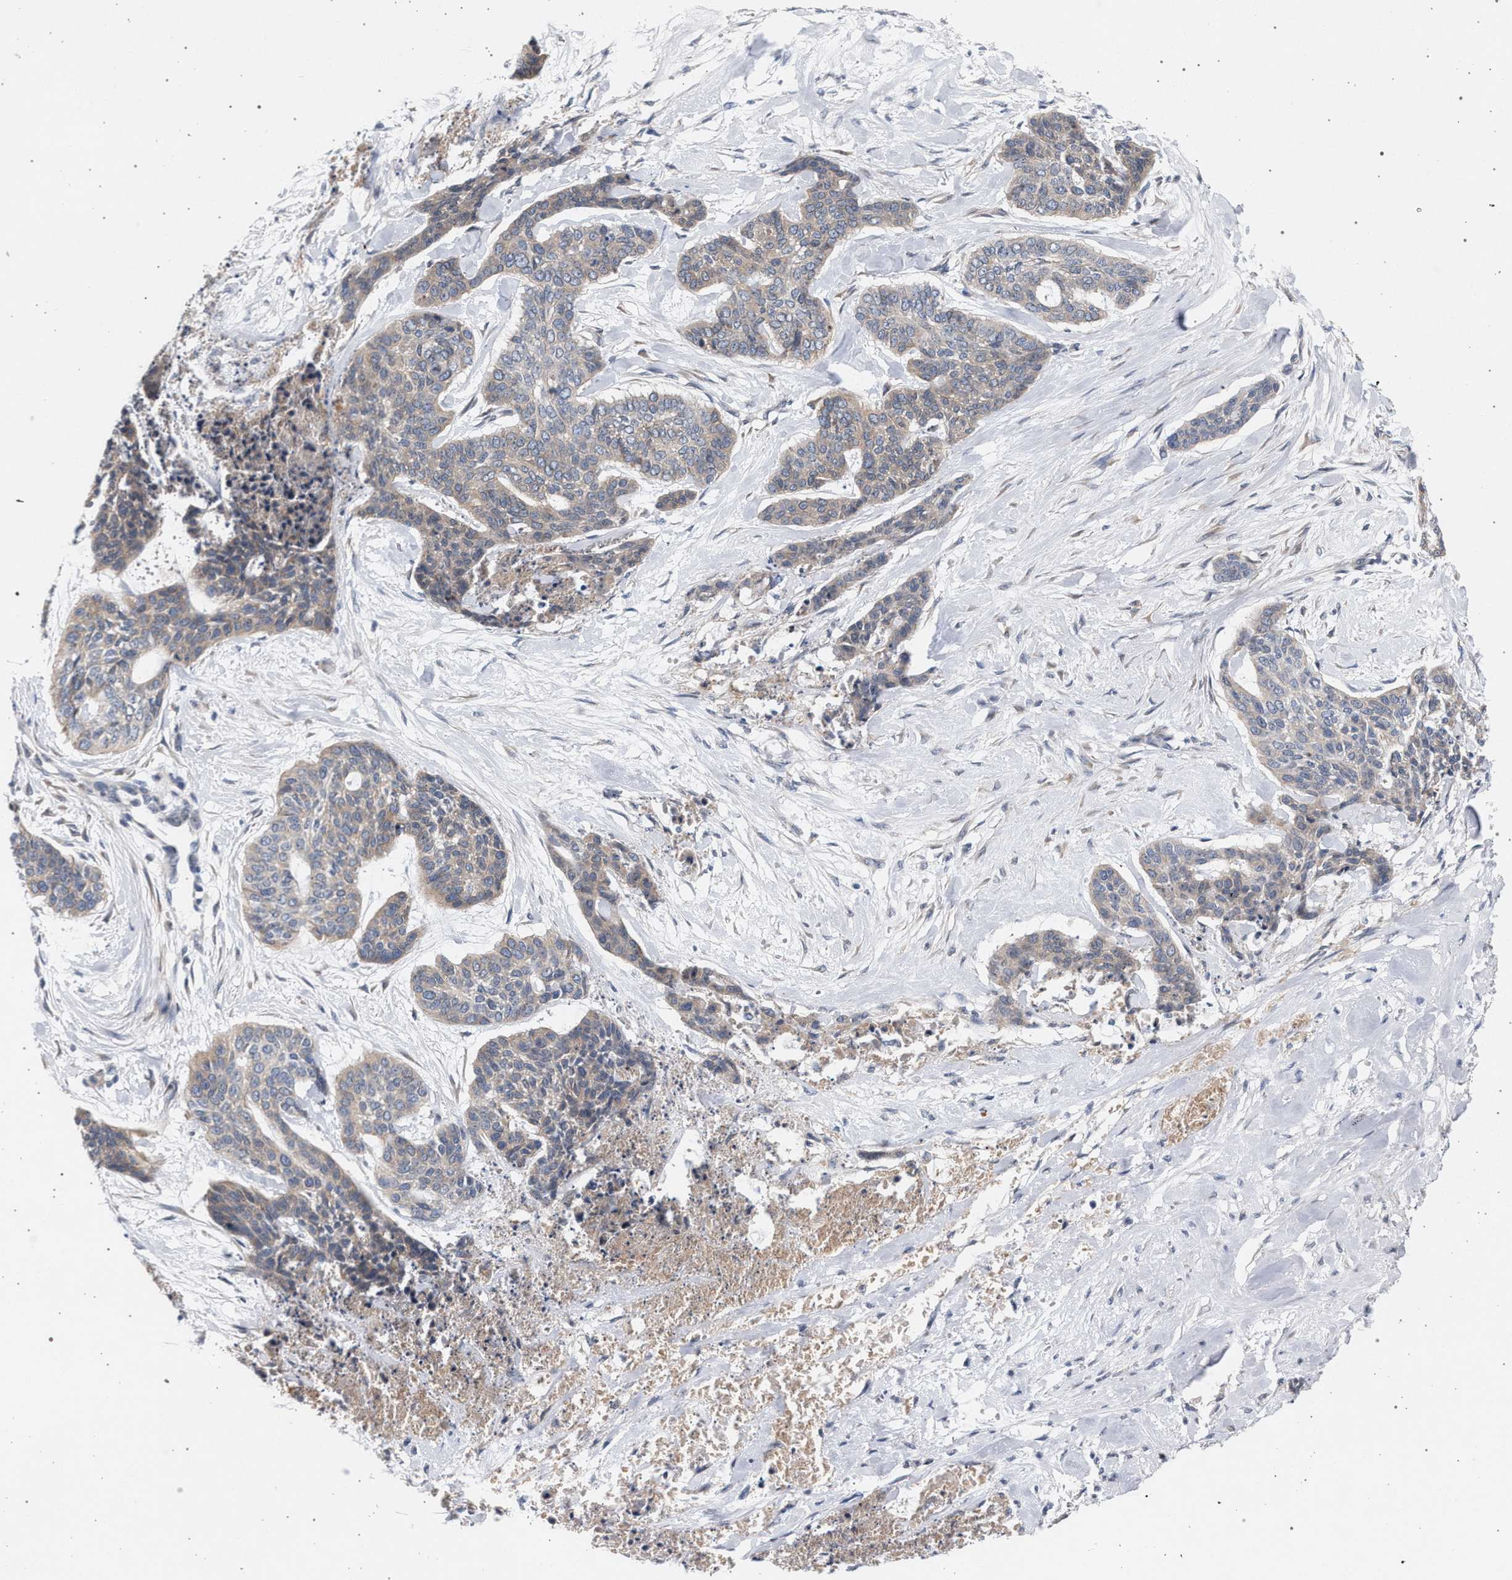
{"staining": {"intensity": "weak", "quantity": "<25%", "location": "cytoplasmic/membranous"}, "tissue": "skin cancer", "cell_type": "Tumor cells", "image_type": "cancer", "snomed": [{"axis": "morphology", "description": "Basal cell carcinoma"}, {"axis": "topography", "description": "Skin"}], "caption": "Immunohistochemistry (IHC) of skin cancer displays no expression in tumor cells.", "gene": "ARPC5L", "patient": {"sex": "female", "age": 64}}